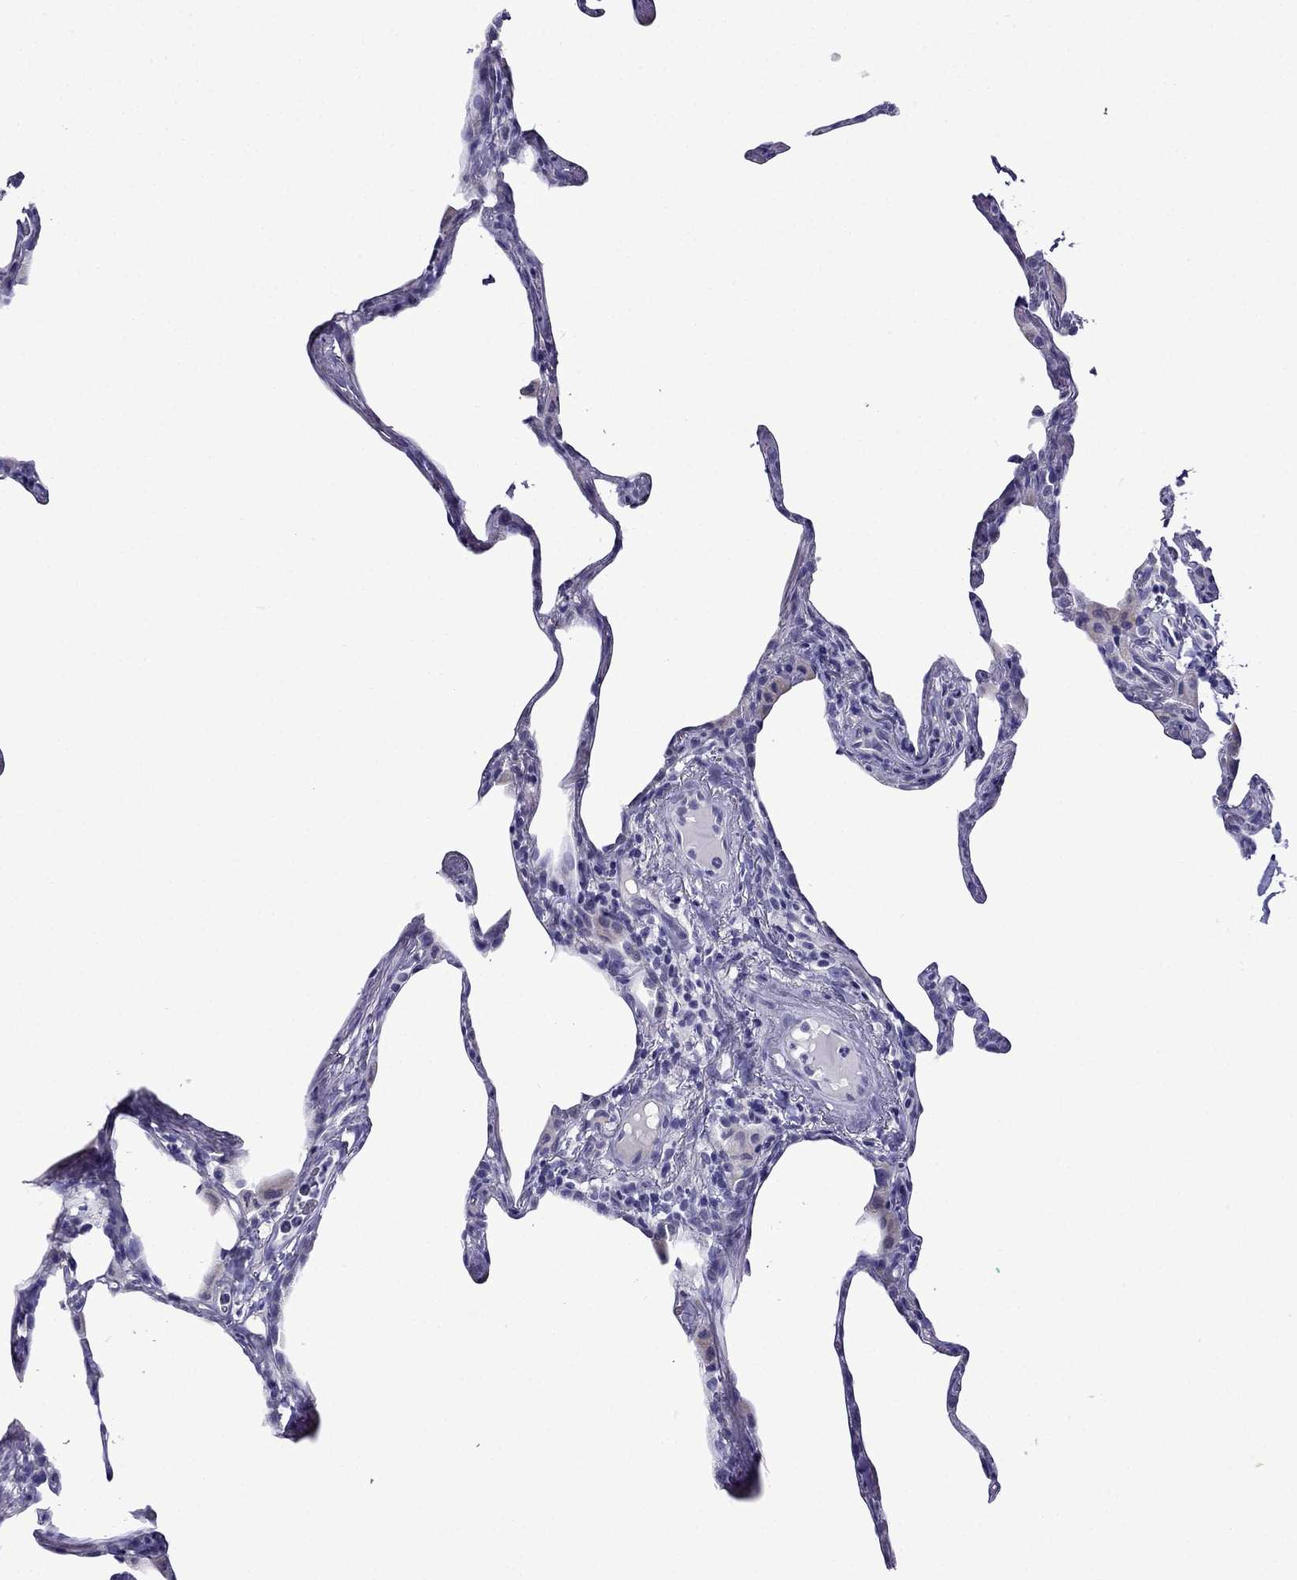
{"staining": {"intensity": "negative", "quantity": "none", "location": "none"}, "tissue": "lung", "cell_type": "Alveolar cells", "image_type": "normal", "snomed": [{"axis": "morphology", "description": "Normal tissue, NOS"}, {"axis": "topography", "description": "Lung"}], "caption": "DAB immunohistochemical staining of benign human lung reveals no significant positivity in alveolar cells. Brightfield microscopy of immunohistochemistry (IHC) stained with DAB (brown) and hematoxylin (blue), captured at high magnification.", "gene": "TDRD1", "patient": {"sex": "male", "age": 65}}